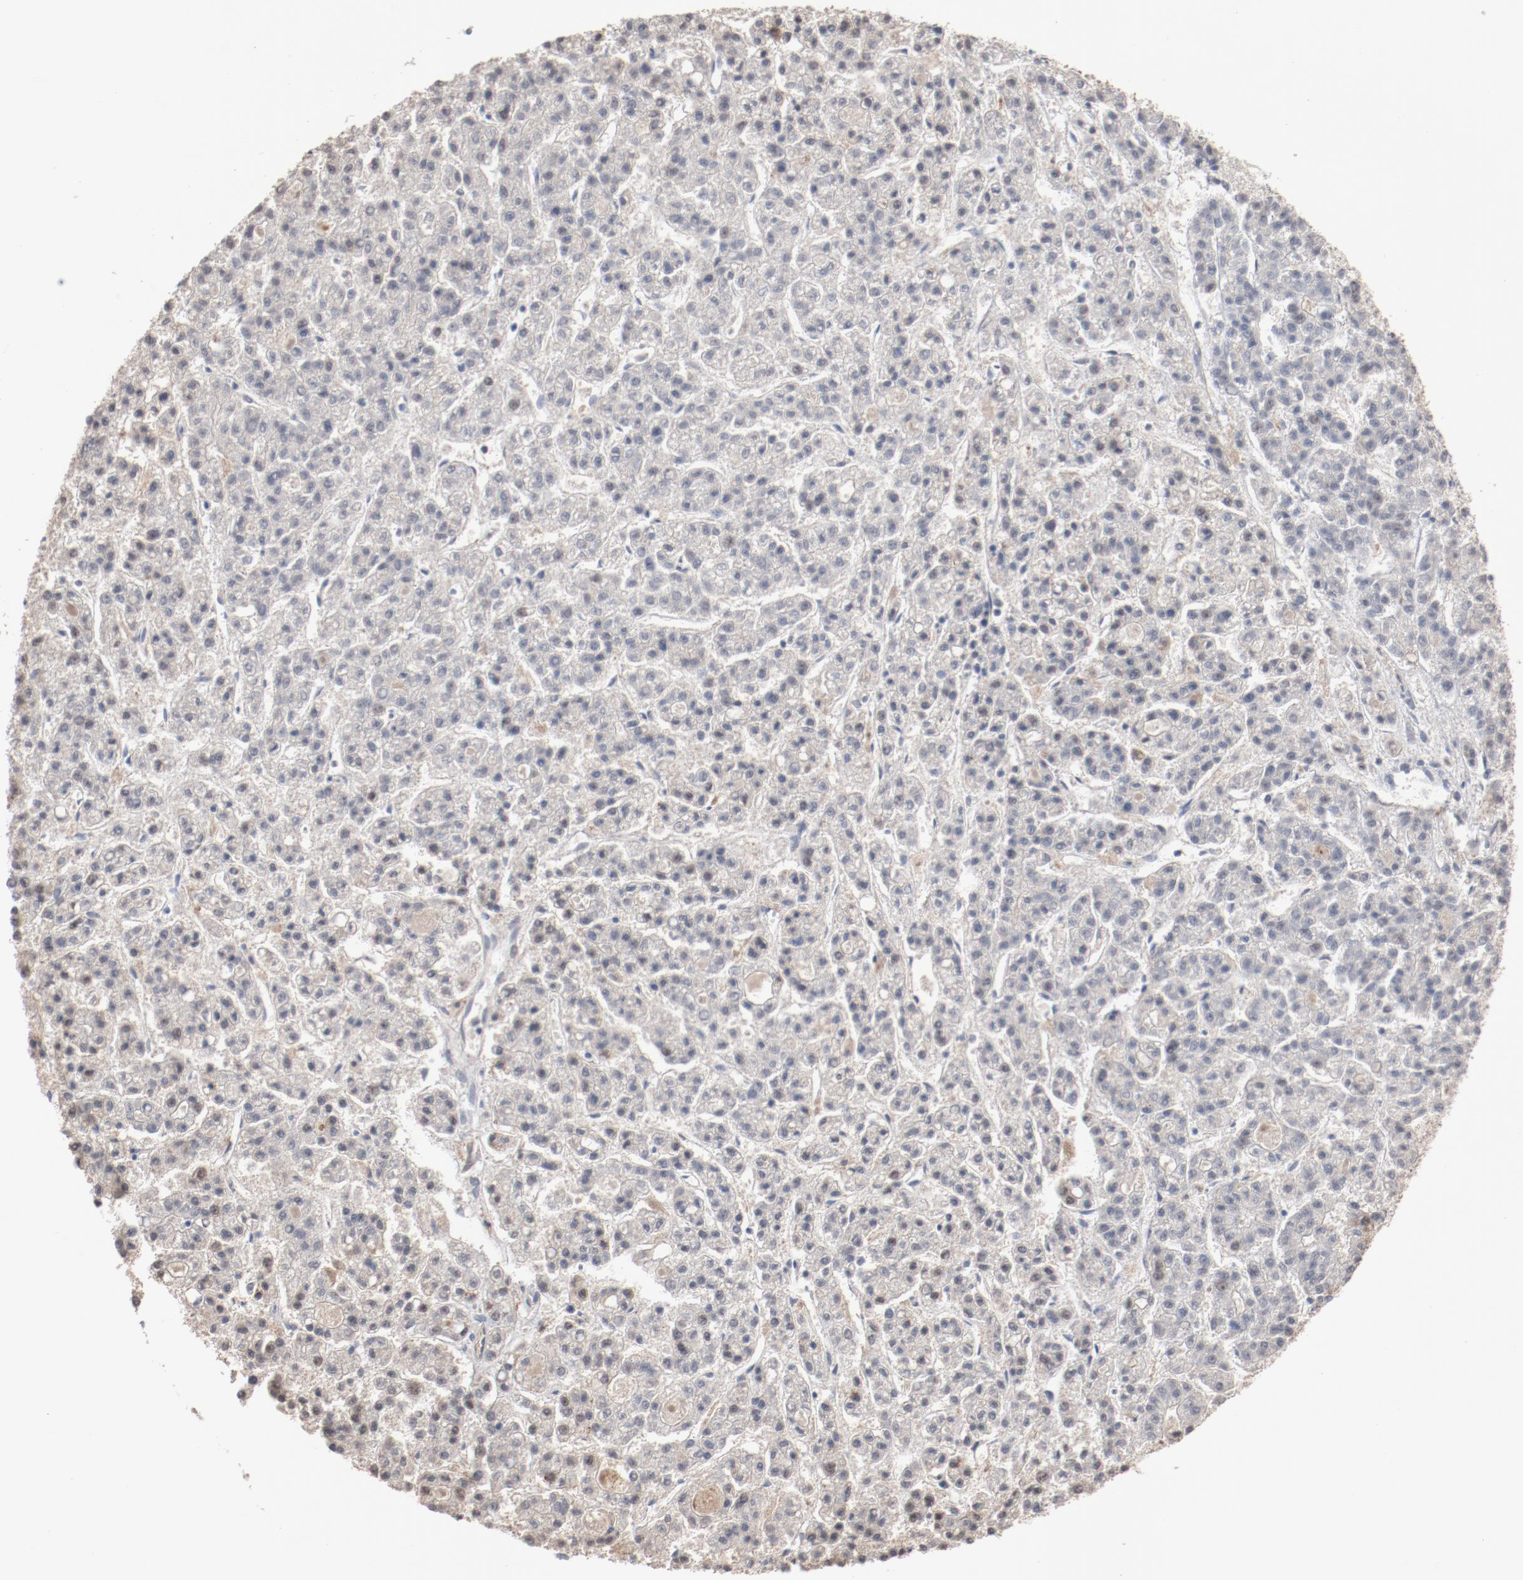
{"staining": {"intensity": "negative", "quantity": "none", "location": "none"}, "tissue": "liver cancer", "cell_type": "Tumor cells", "image_type": "cancer", "snomed": [{"axis": "morphology", "description": "Carcinoma, Hepatocellular, NOS"}, {"axis": "topography", "description": "Liver"}], "caption": "Immunohistochemistry (IHC) of human liver cancer (hepatocellular carcinoma) exhibits no expression in tumor cells.", "gene": "ERICH1", "patient": {"sex": "male", "age": 70}}